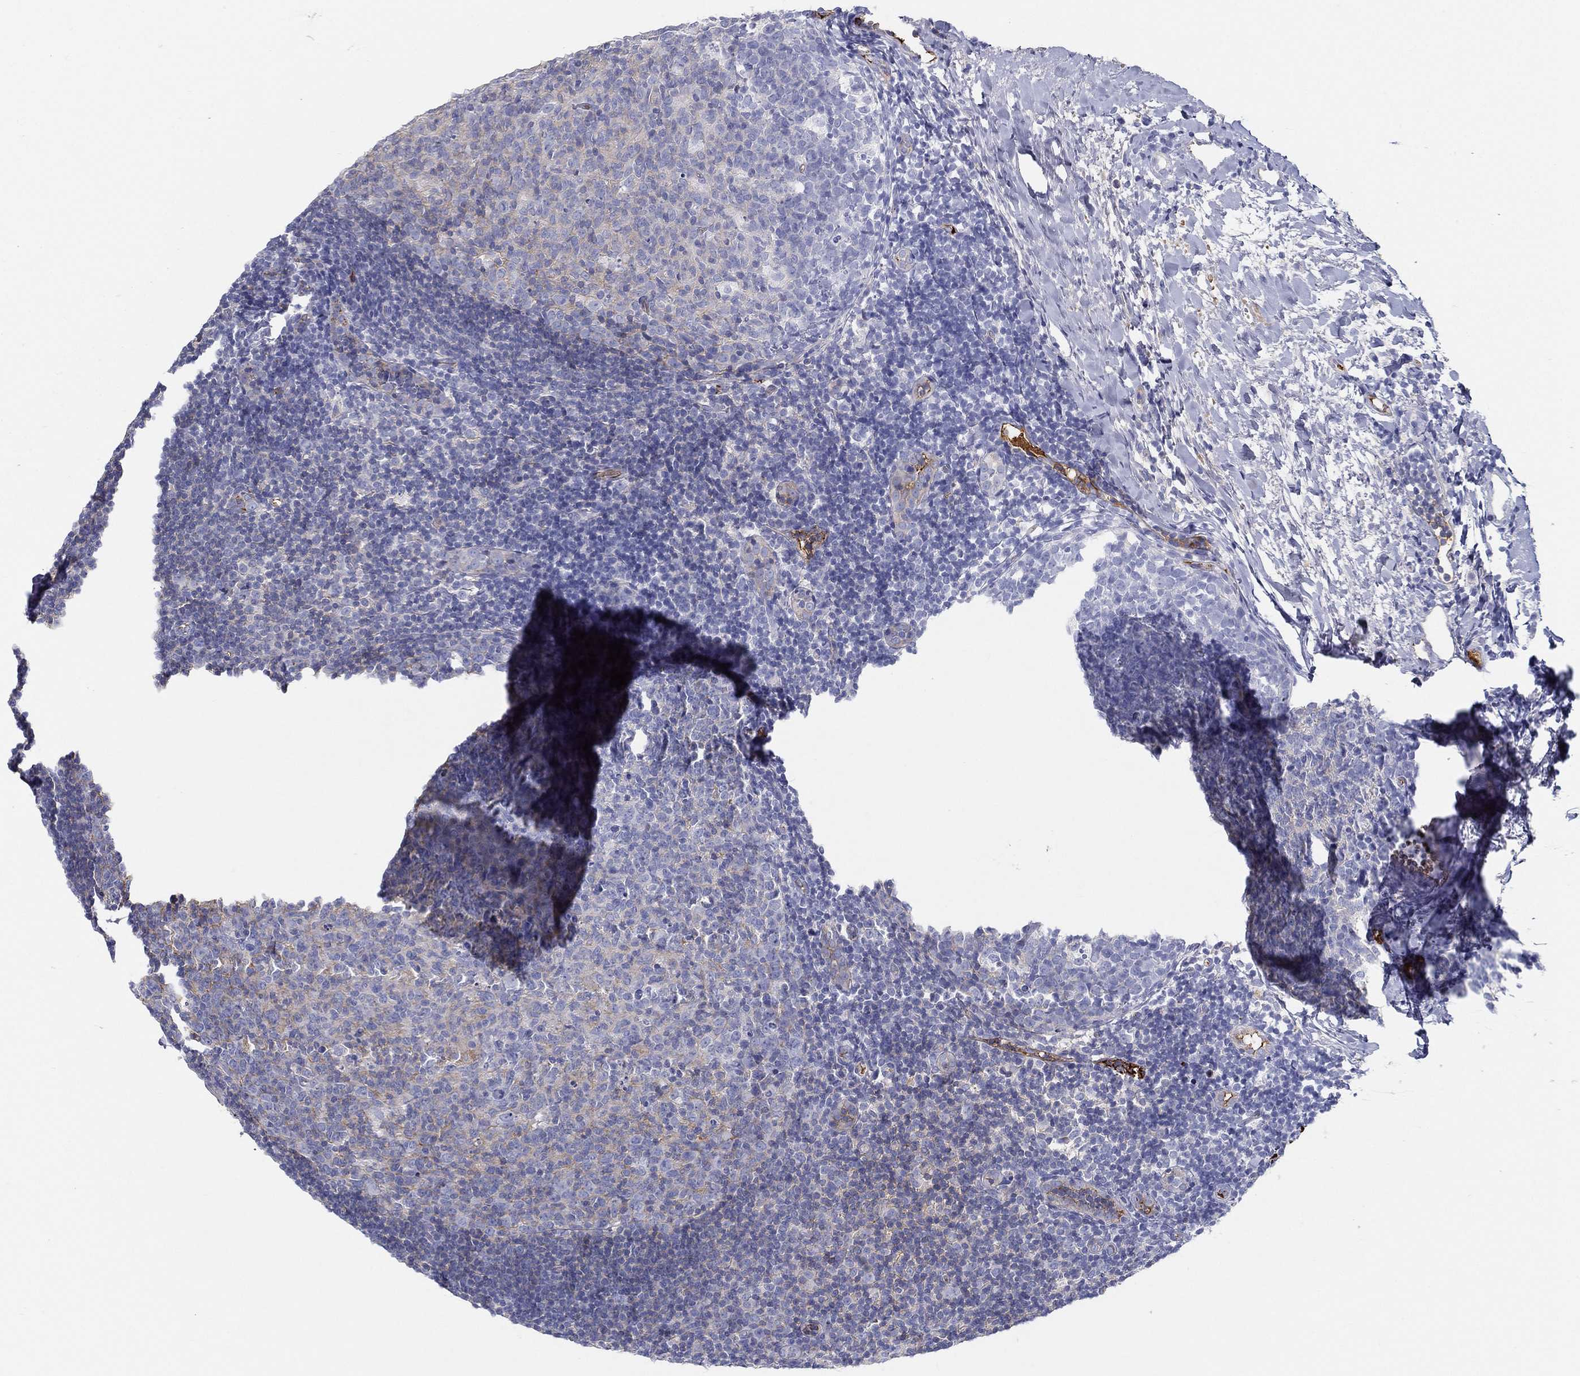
{"staining": {"intensity": "moderate", "quantity": "<25%", "location": "cytoplasmic/membranous"}, "tissue": "tonsil", "cell_type": "Germinal center cells", "image_type": "normal", "snomed": [{"axis": "morphology", "description": "Normal tissue, NOS"}, {"axis": "topography", "description": "Tonsil"}], "caption": "Human tonsil stained with a brown dye reveals moderate cytoplasmic/membranous positive expression in about <25% of germinal center cells.", "gene": "IFNB1", "patient": {"sex": "female", "age": 13}}